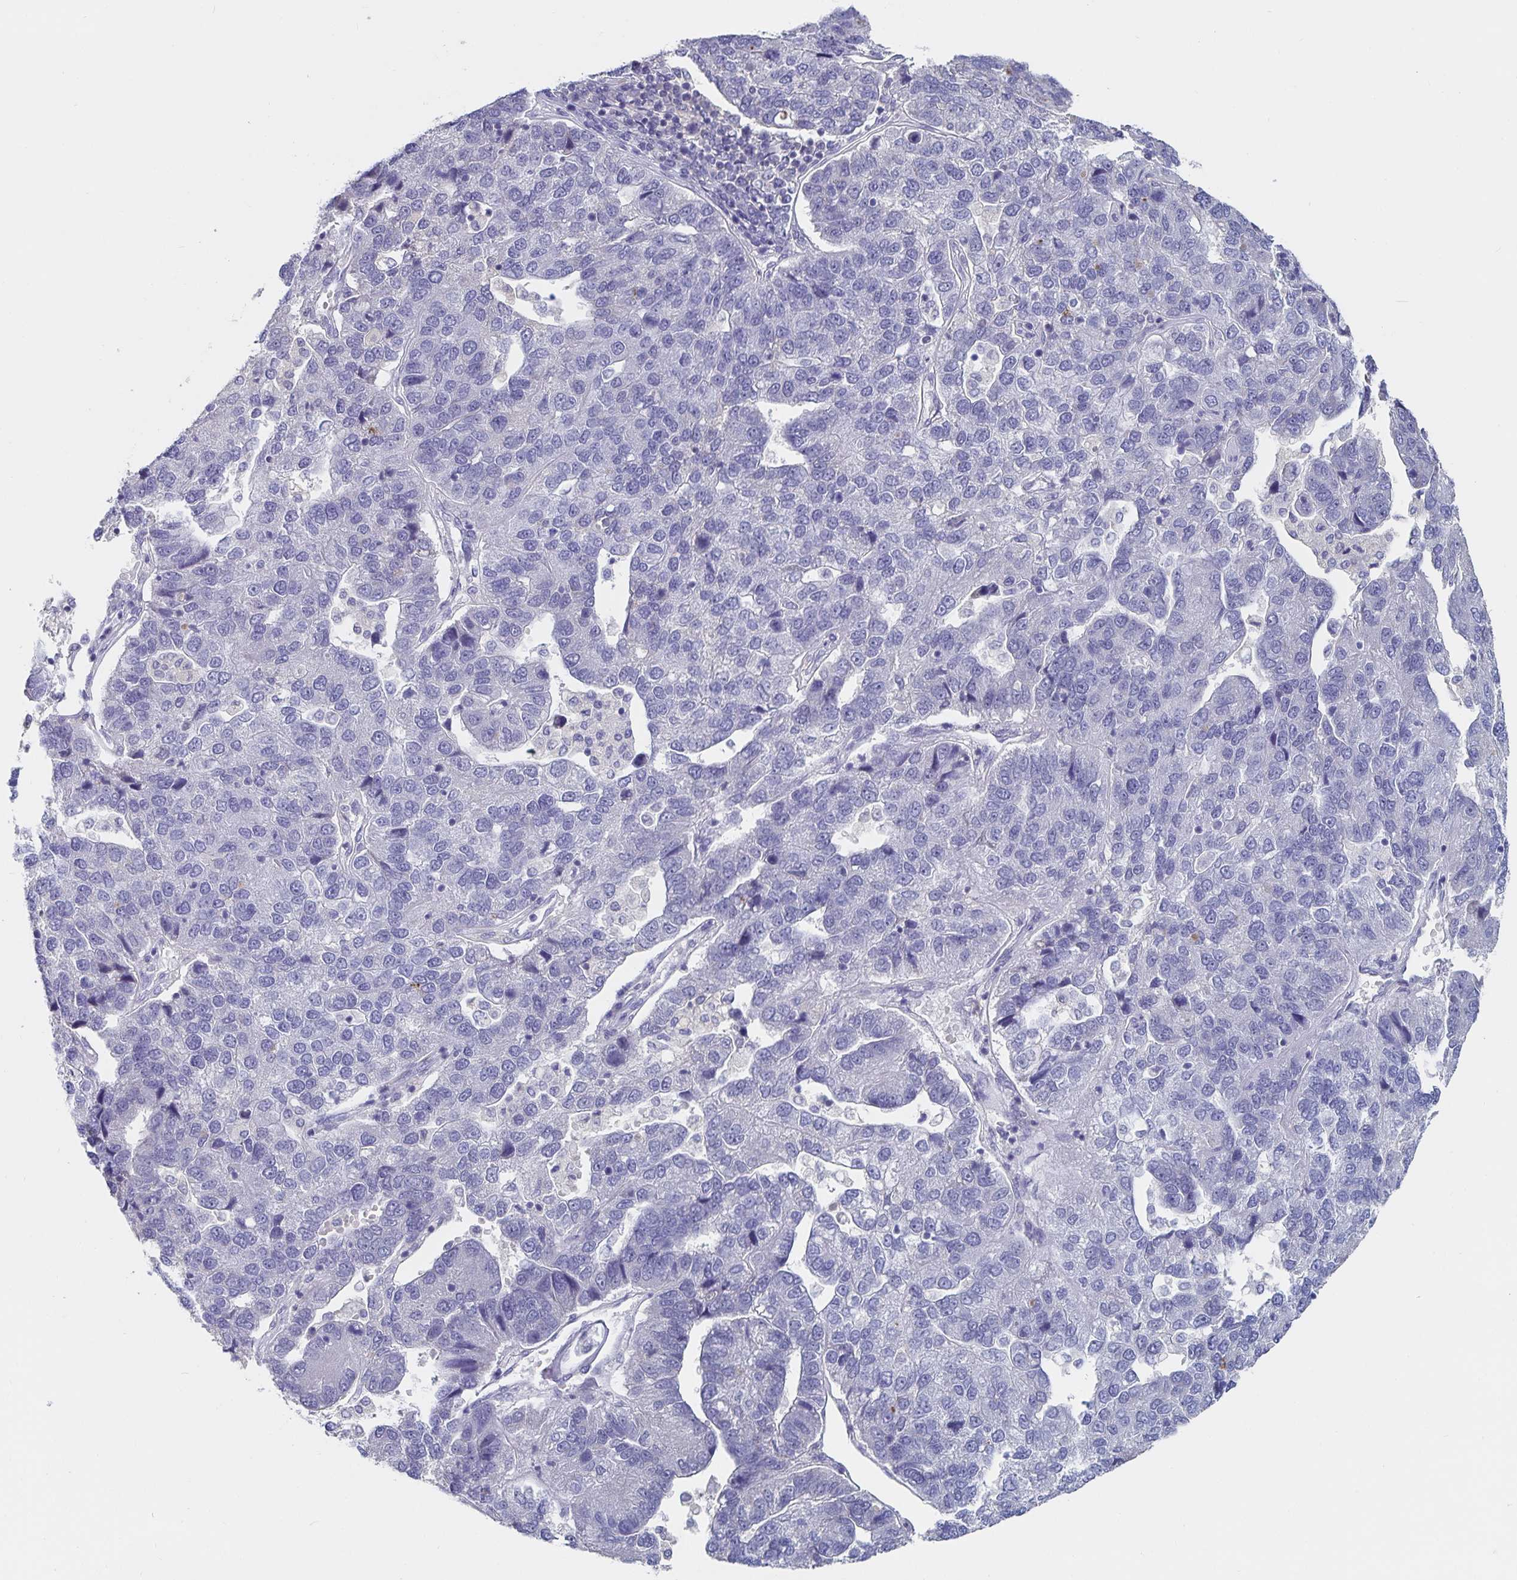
{"staining": {"intensity": "negative", "quantity": "none", "location": "none"}, "tissue": "pancreatic cancer", "cell_type": "Tumor cells", "image_type": "cancer", "snomed": [{"axis": "morphology", "description": "Adenocarcinoma, NOS"}, {"axis": "topography", "description": "Pancreas"}], "caption": "The micrograph reveals no staining of tumor cells in pancreatic cancer (adenocarcinoma). (DAB IHC visualized using brightfield microscopy, high magnification).", "gene": "CFAP69", "patient": {"sex": "female", "age": 61}}